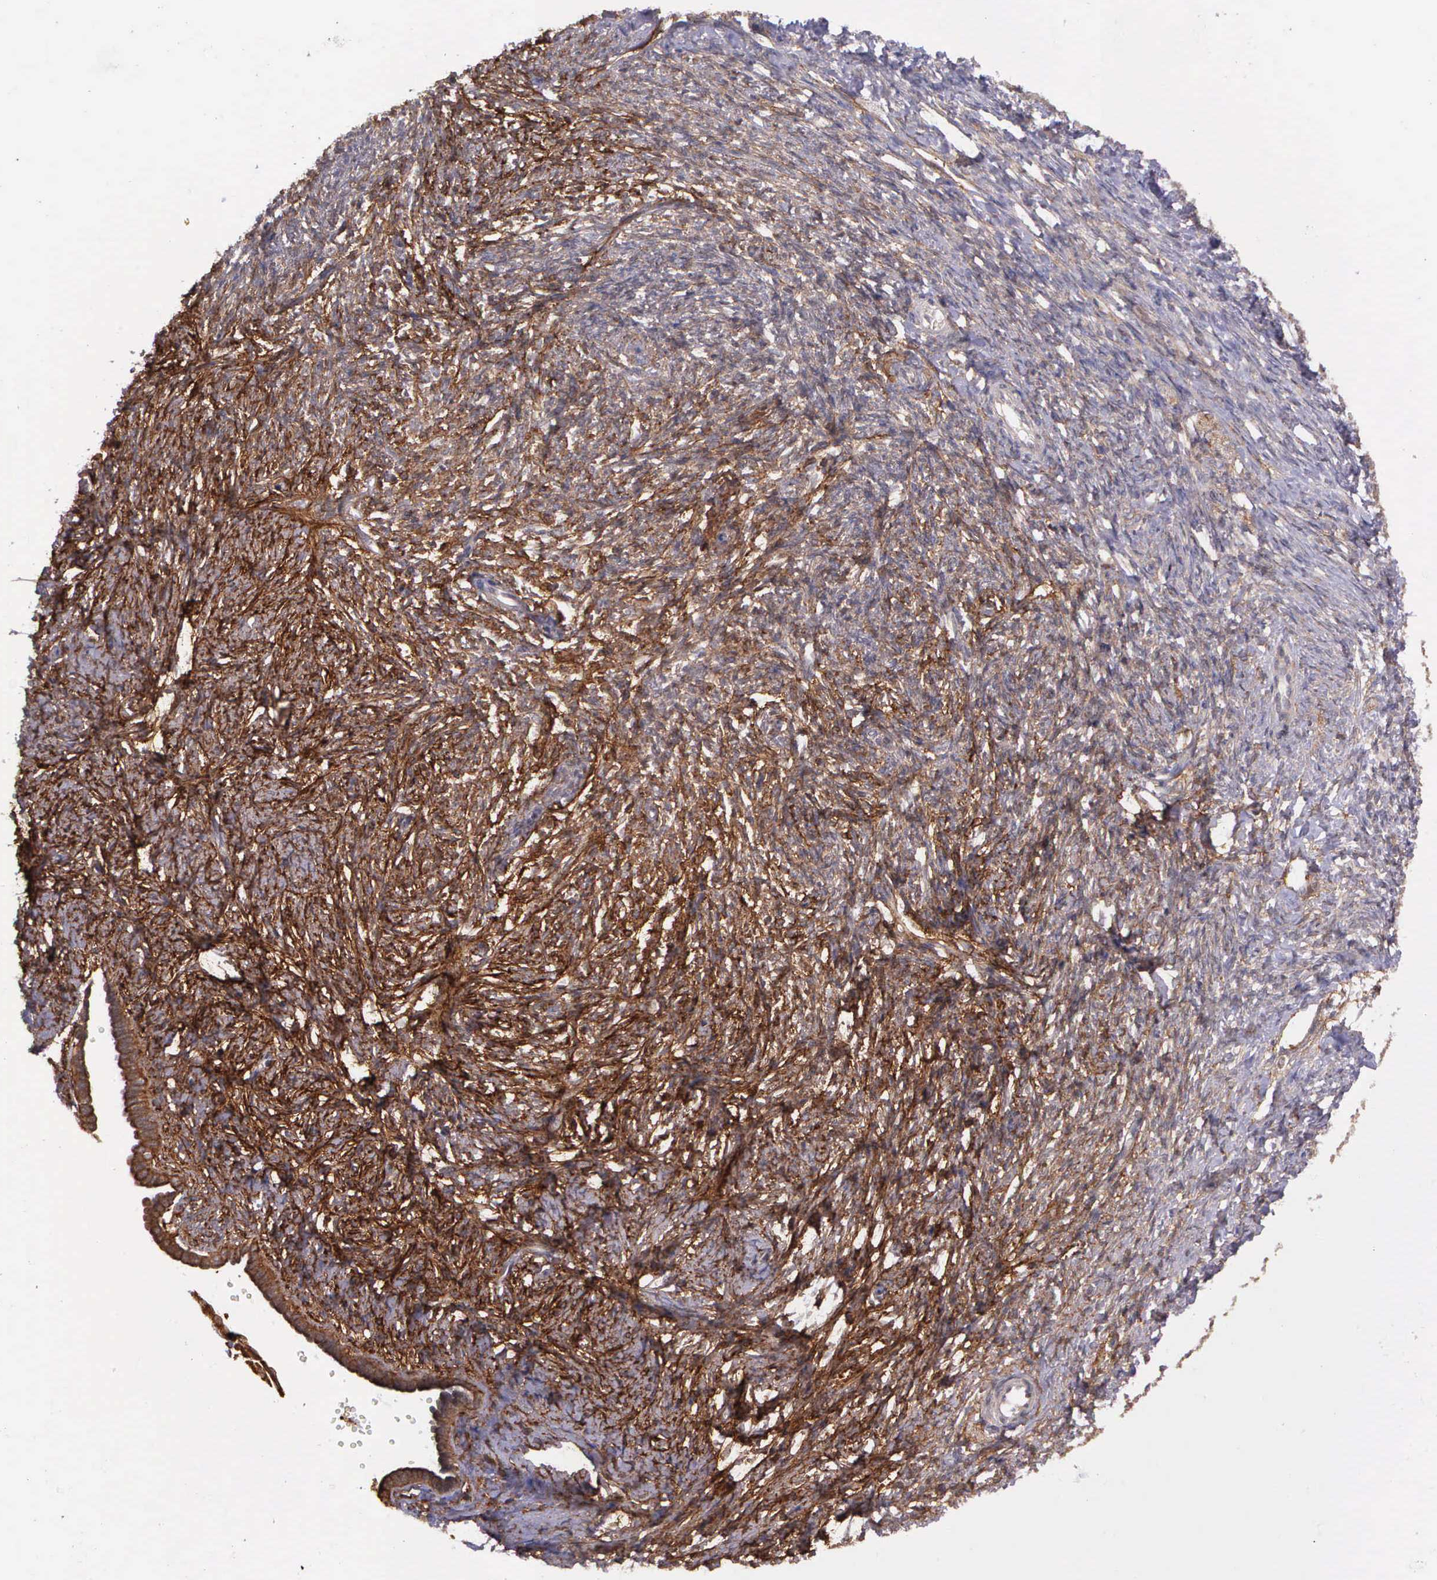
{"staining": {"intensity": "strong", "quantity": ">75%", "location": "cytoplasmic/membranous"}, "tissue": "ovarian cancer", "cell_type": "Tumor cells", "image_type": "cancer", "snomed": [{"axis": "morphology", "description": "Normal tissue, NOS"}, {"axis": "morphology", "description": "Cystadenocarcinoma, serous, NOS"}, {"axis": "topography", "description": "Ovary"}], "caption": "Tumor cells display strong cytoplasmic/membranous staining in approximately >75% of cells in ovarian serous cystadenocarcinoma.", "gene": "PRICKLE3", "patient": {"sex": "female", "age": 62}}